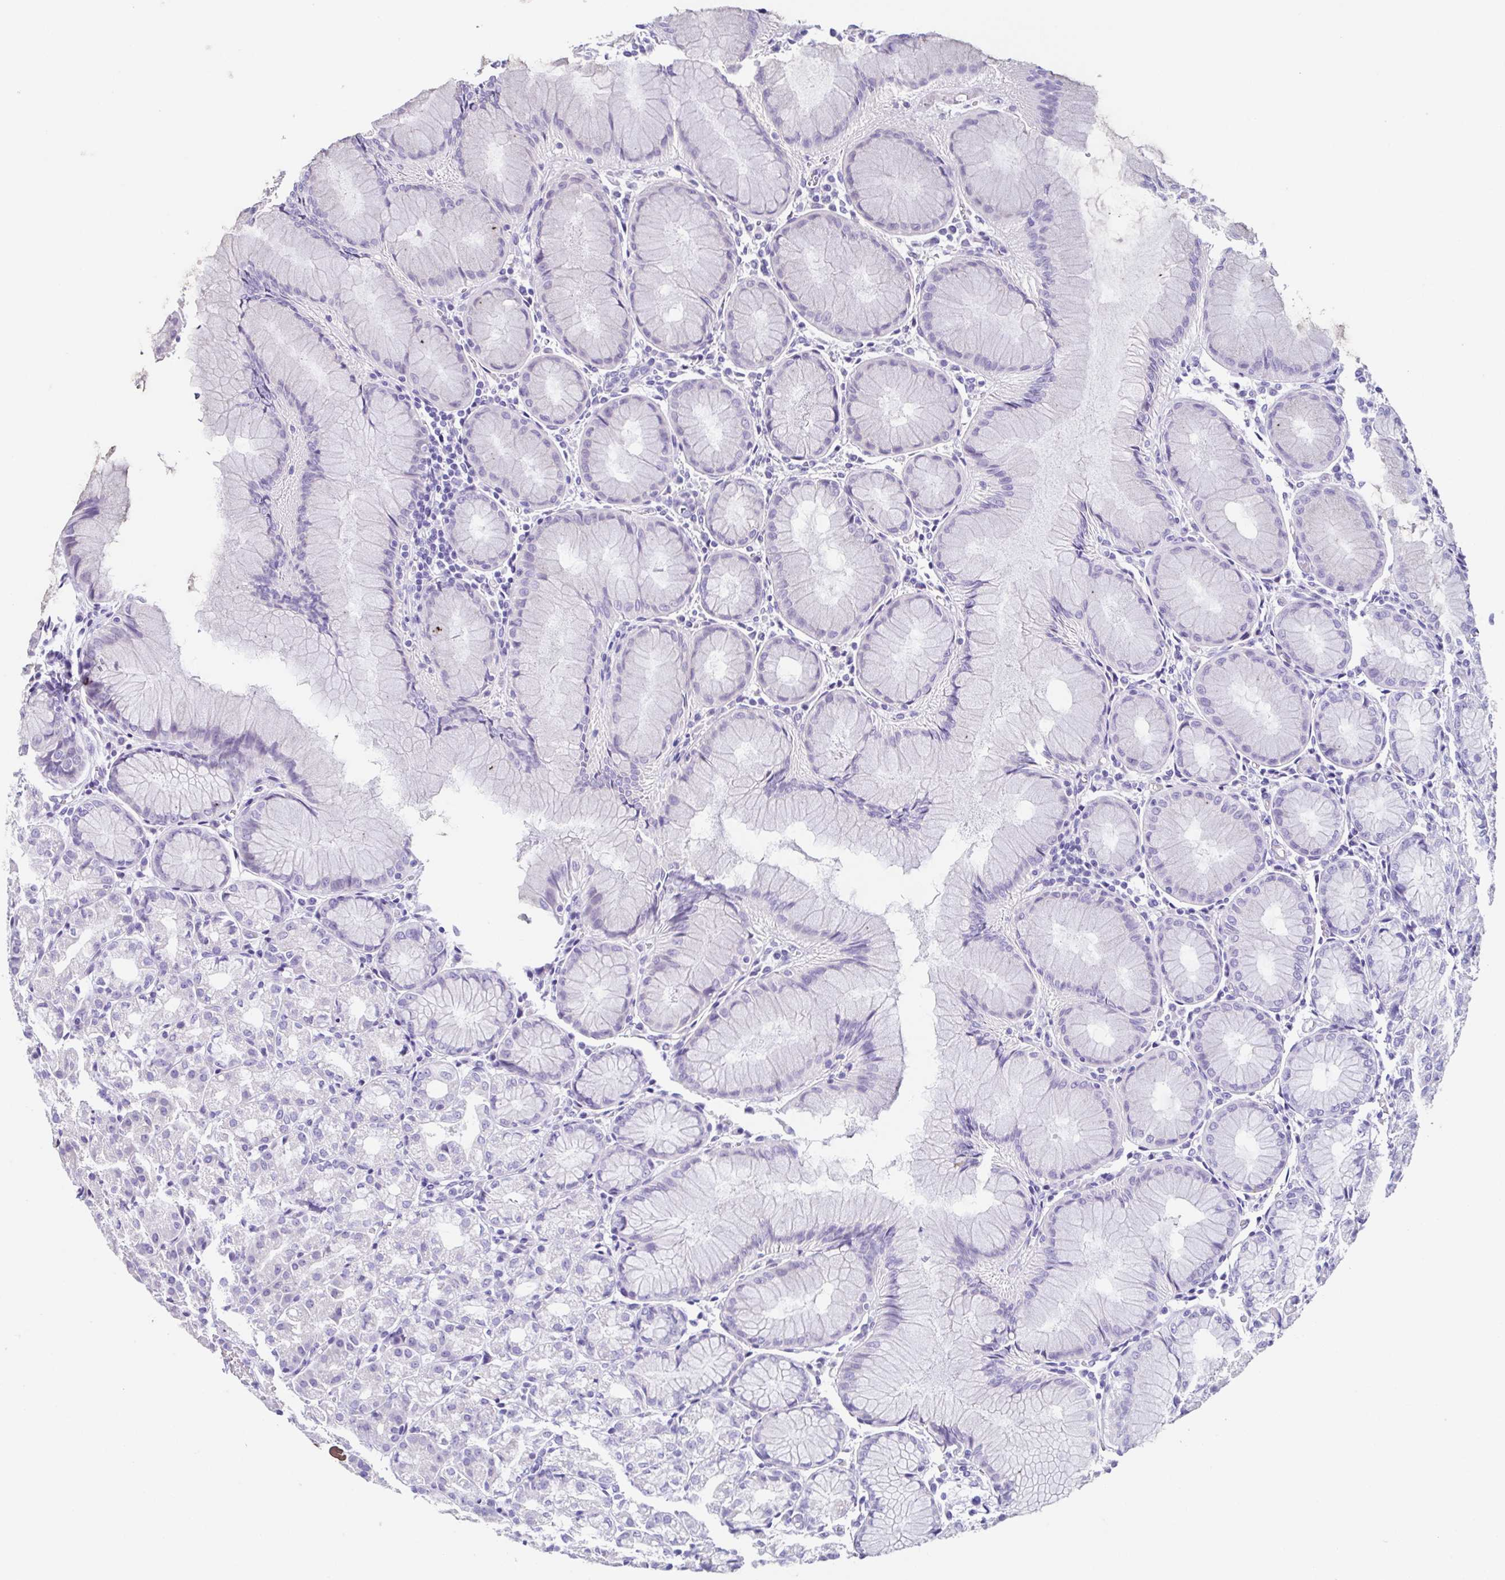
{"staining": {"intensity": "negative", "quantity": "none", "location": "none"}, "tissue": "stomach", "cell_type": "Glandular cells", "image_type": "normal", "snomed": [{"axis": "morphology", "description": "Normal tissue, NOS"}, {"axis": "topography", "description": "Stomach"}], "caption": "Immunohistochemistry (IHC) image of normal stomach: human stomach stained with DAB displays no significant protein staining in glandular cells.", "gene": "RDH11", "patient": {"sex": "female", "age": 57}}